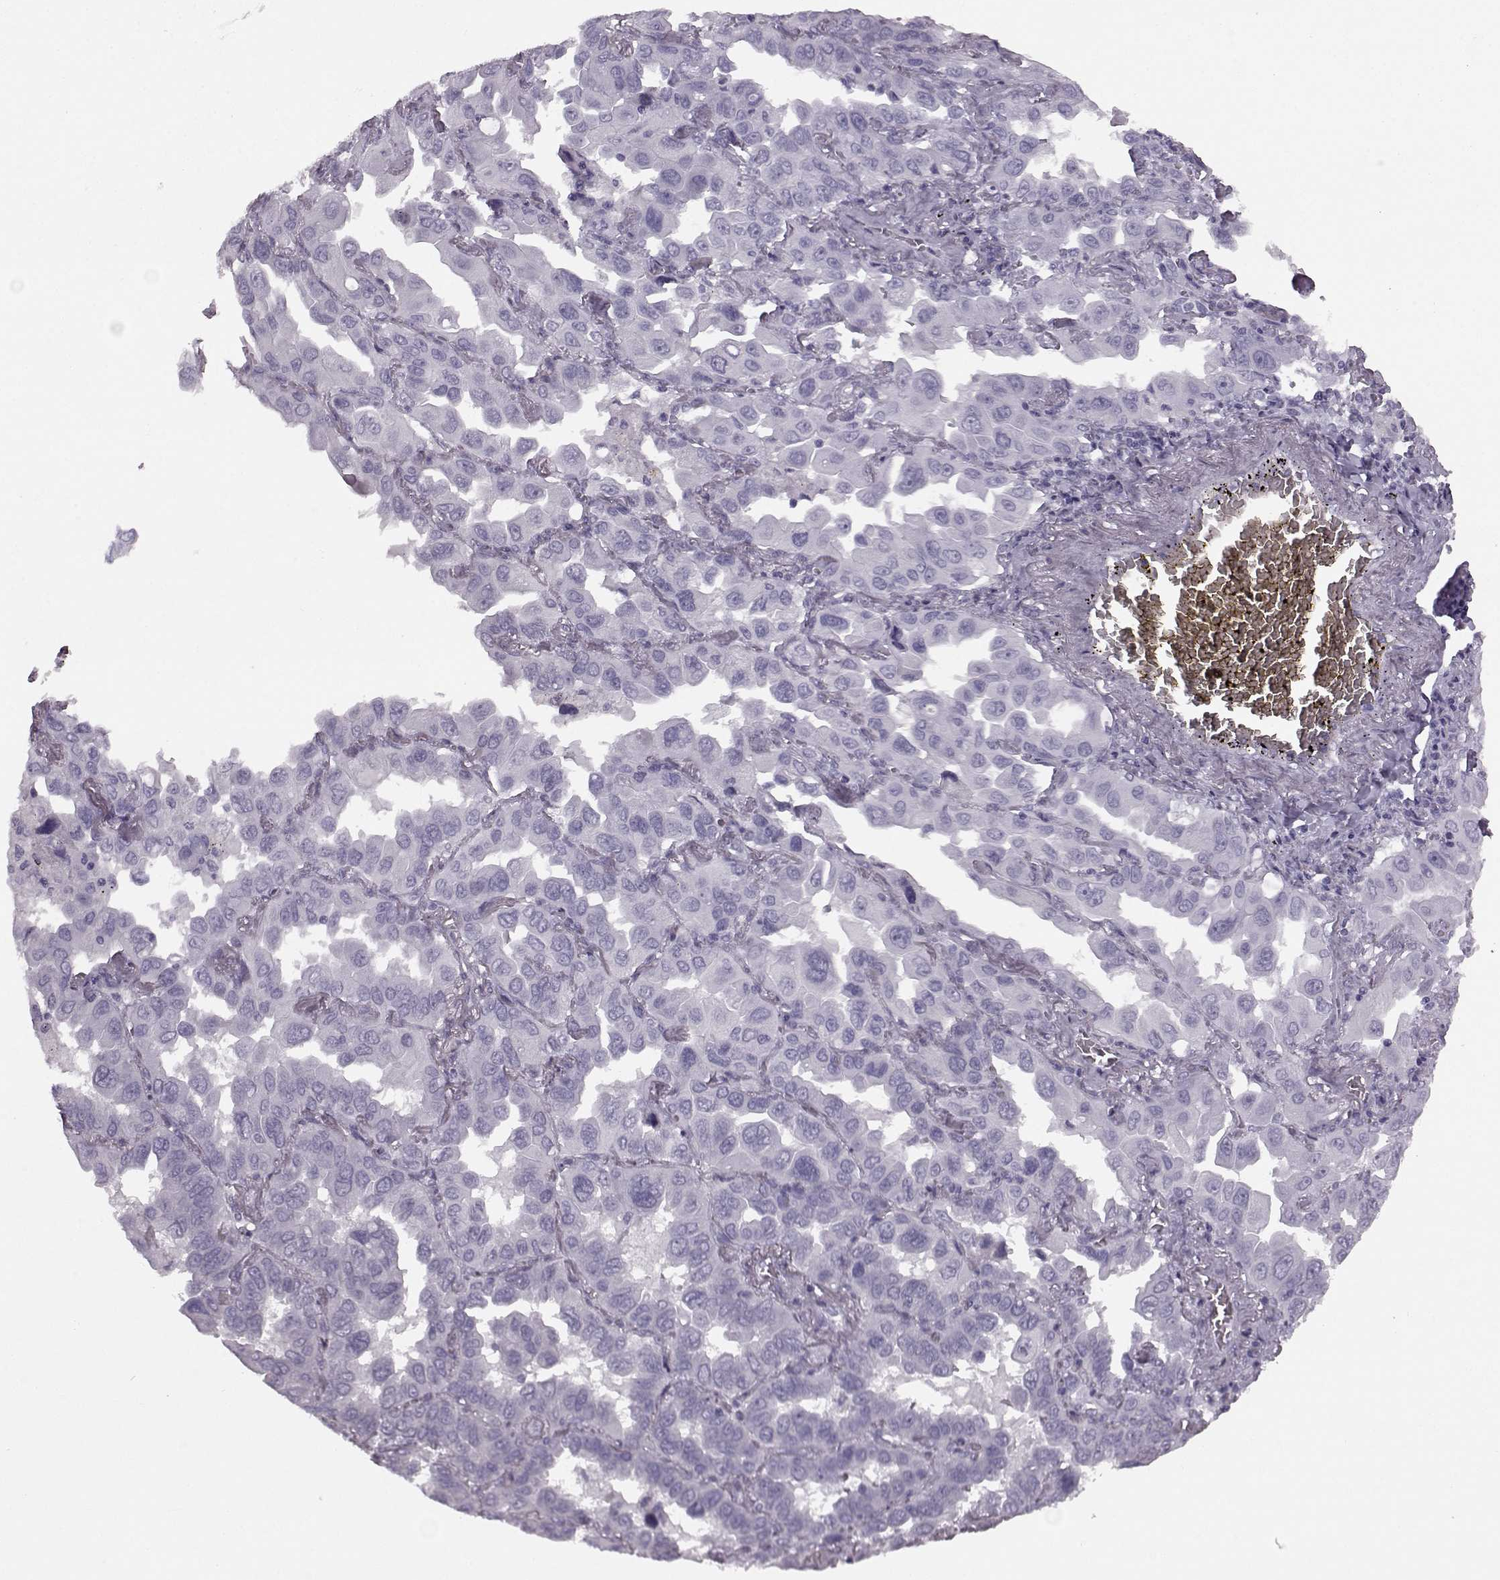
{"staining": {"intensity": "negative", "quantity": "none", "location": "none"}, "tissue": "lung cancer", "cell_type": "Tumor cells", "image_type": "cancer", "snomed": [{"axis": "morphology", "description": "Adenocarcinoma, NOS"}, {"axis": "topography", "description": "Lung"}], "caption": "Human lung cancer stained for a protein using IHC reveals no staining in tumor cells.", "gene": "JSRP1", "patient": {"sex": "male", "age": 64}}